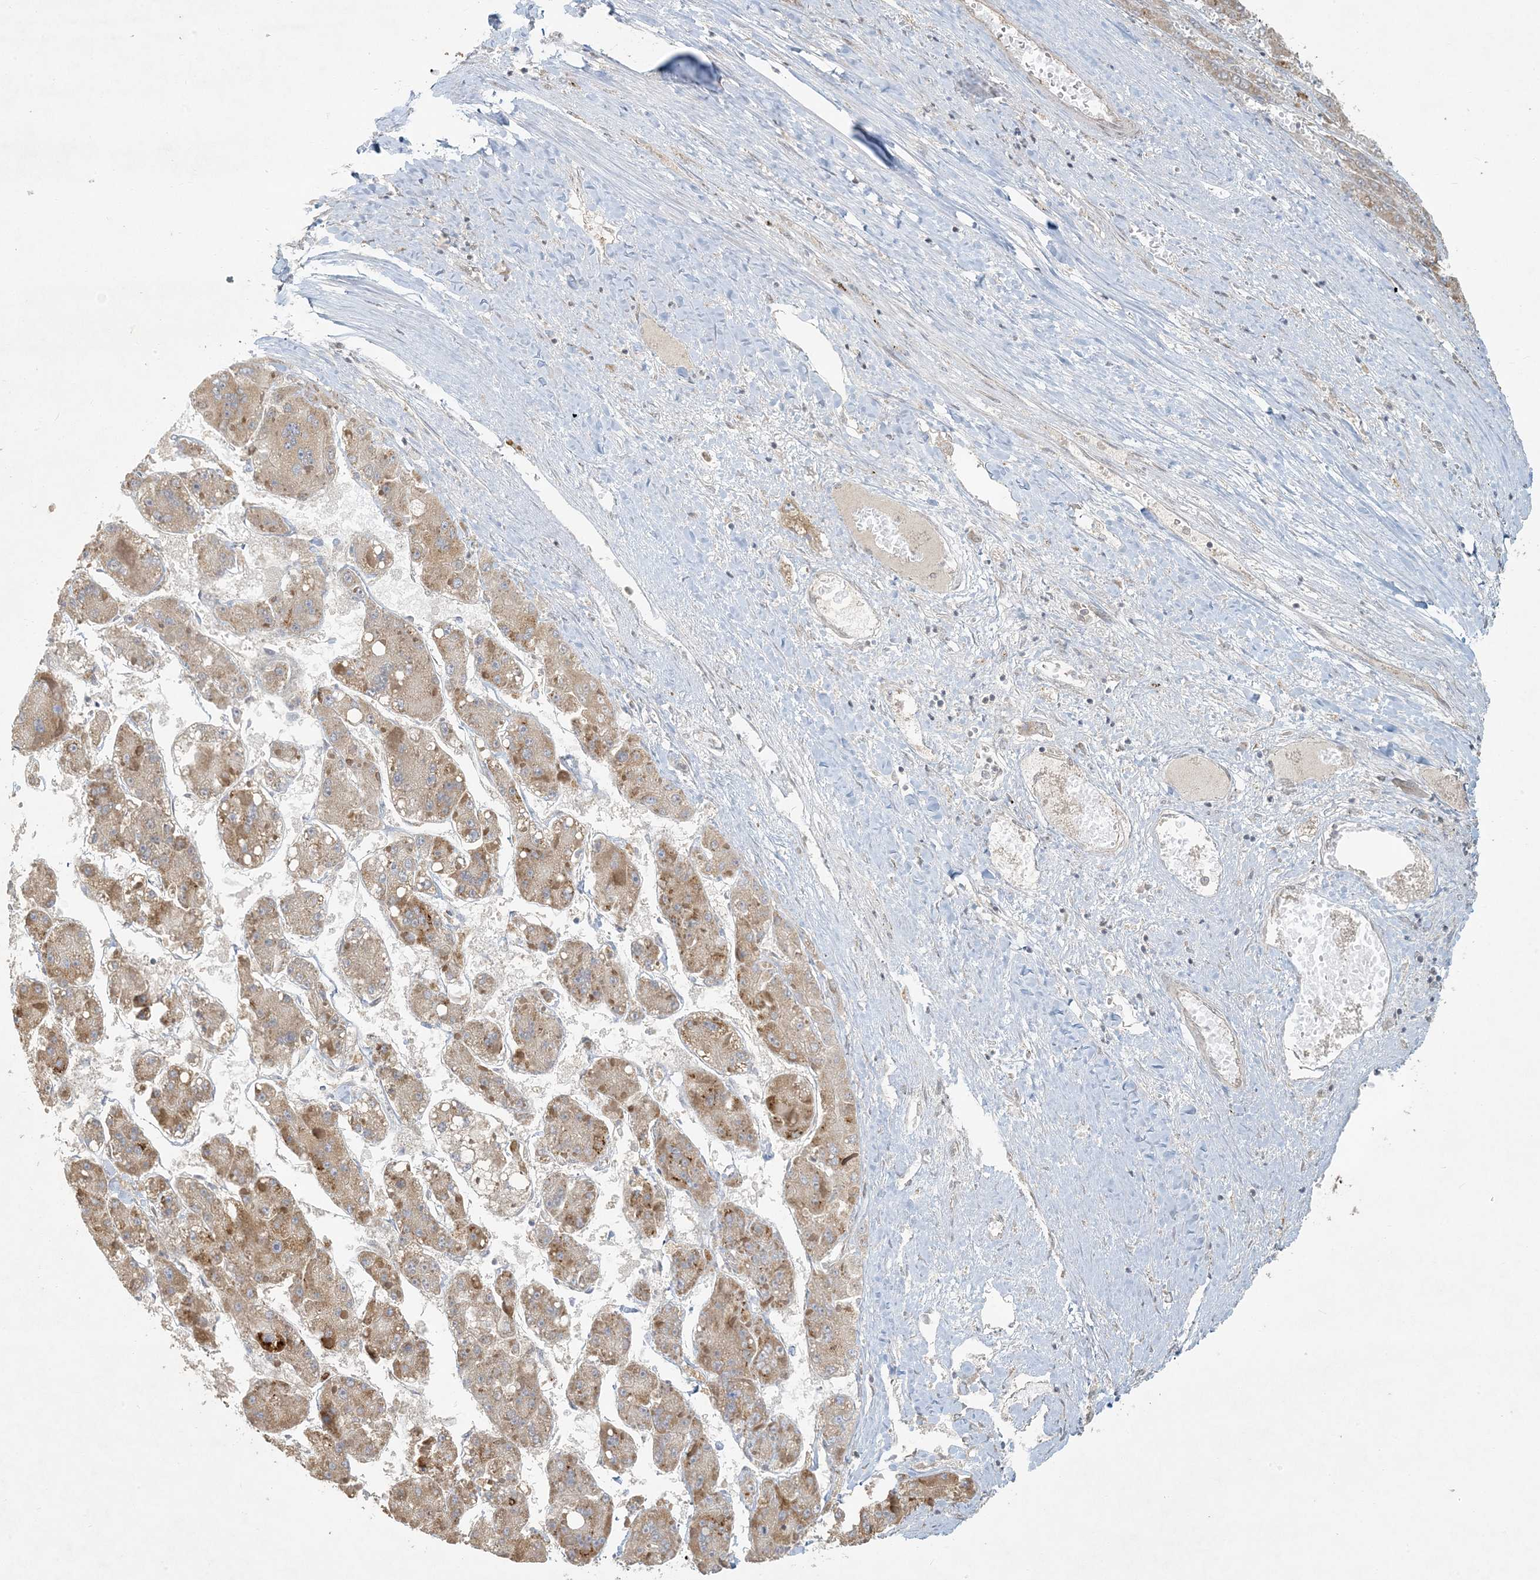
{"staining": {"intensity": "moderate", "quantity": ">75%", "location": "cytoplasmic/membranous"}, "tissue": "liver cancer", "cell_type": "Tumor cells", "image_type": "cancer", "snomed": [{"axis": "morphology", "description": "Carcinoma, Hepatocellular, NOS"}, {"axis": "topography", "description": "Liver"}], "caption": "The micrograph exhibits immunohistochemical staining of liver cancer (hepatocellular carcinoma). There is moderate cytoplasmic/membranous expression is identified in about >75% of tumor cells. The staining was performed using DAB, with brown indicating positive protein expression. Nuclei are stained blue with hematoxylin.", "gene": "BCORL1", "patient": {"sex": "female", "age": 73}}